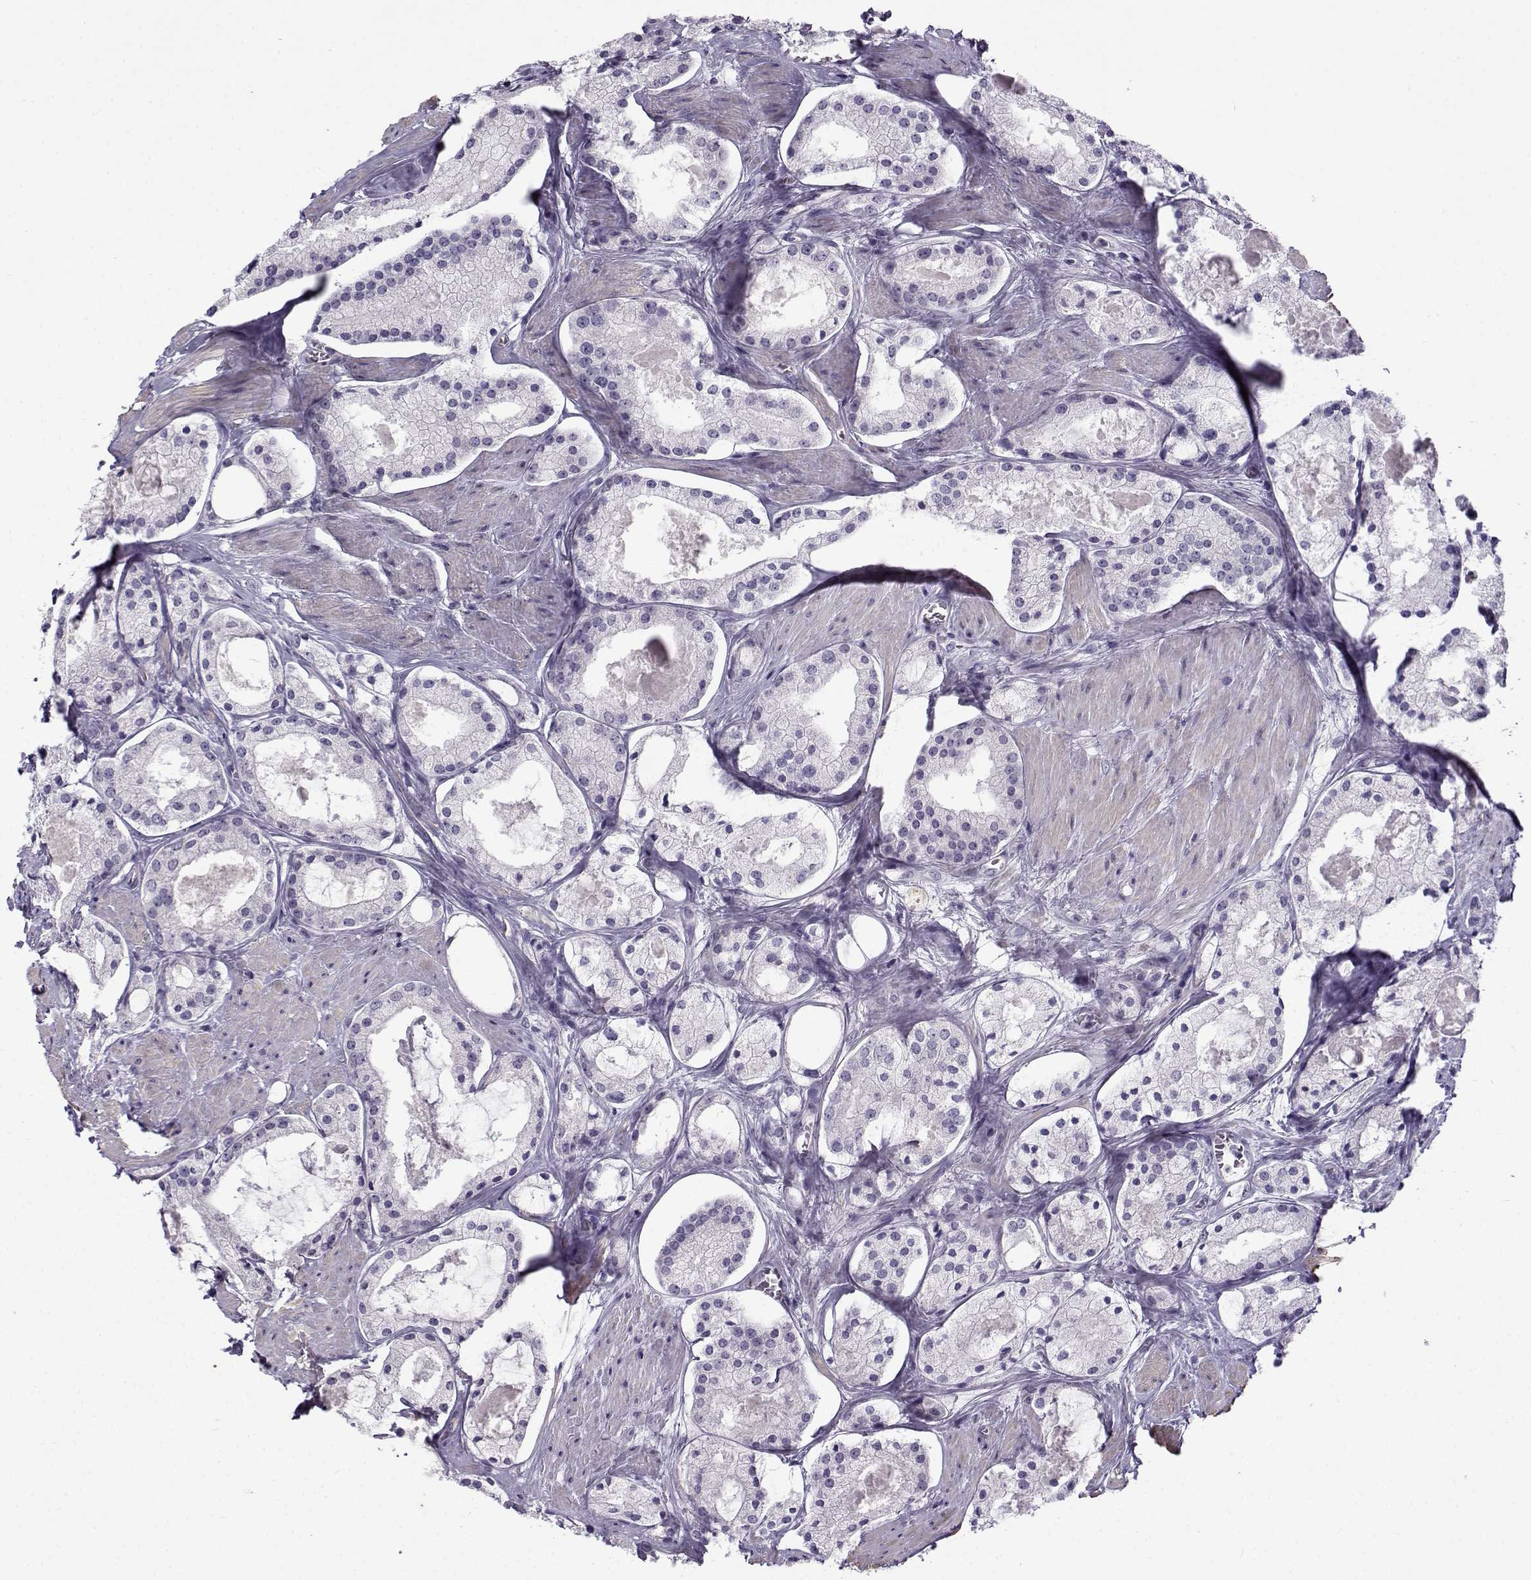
{"staining": {"intensity": "negative", "quantity": "none", "location": "none"}, "tissue": "prostate cancer", "cell_type": "Tumor cells", "image_type": "cancer", "snomed": [{"axis": "morphology", "description": "Adenocarcinoma, NOS"}, {"axis": "morphology", "description": "Adenocarcinoma, High grade"}, {"axis": "topography", "description": "Prostate"}], "caption": "Immunohistochemical staining of human prostate cancer reveals no significant positivity in tumor cells. Nuclei are stained in blue.", "gene": "TEX55", "patient": {"sex": "male", "age": 64}}